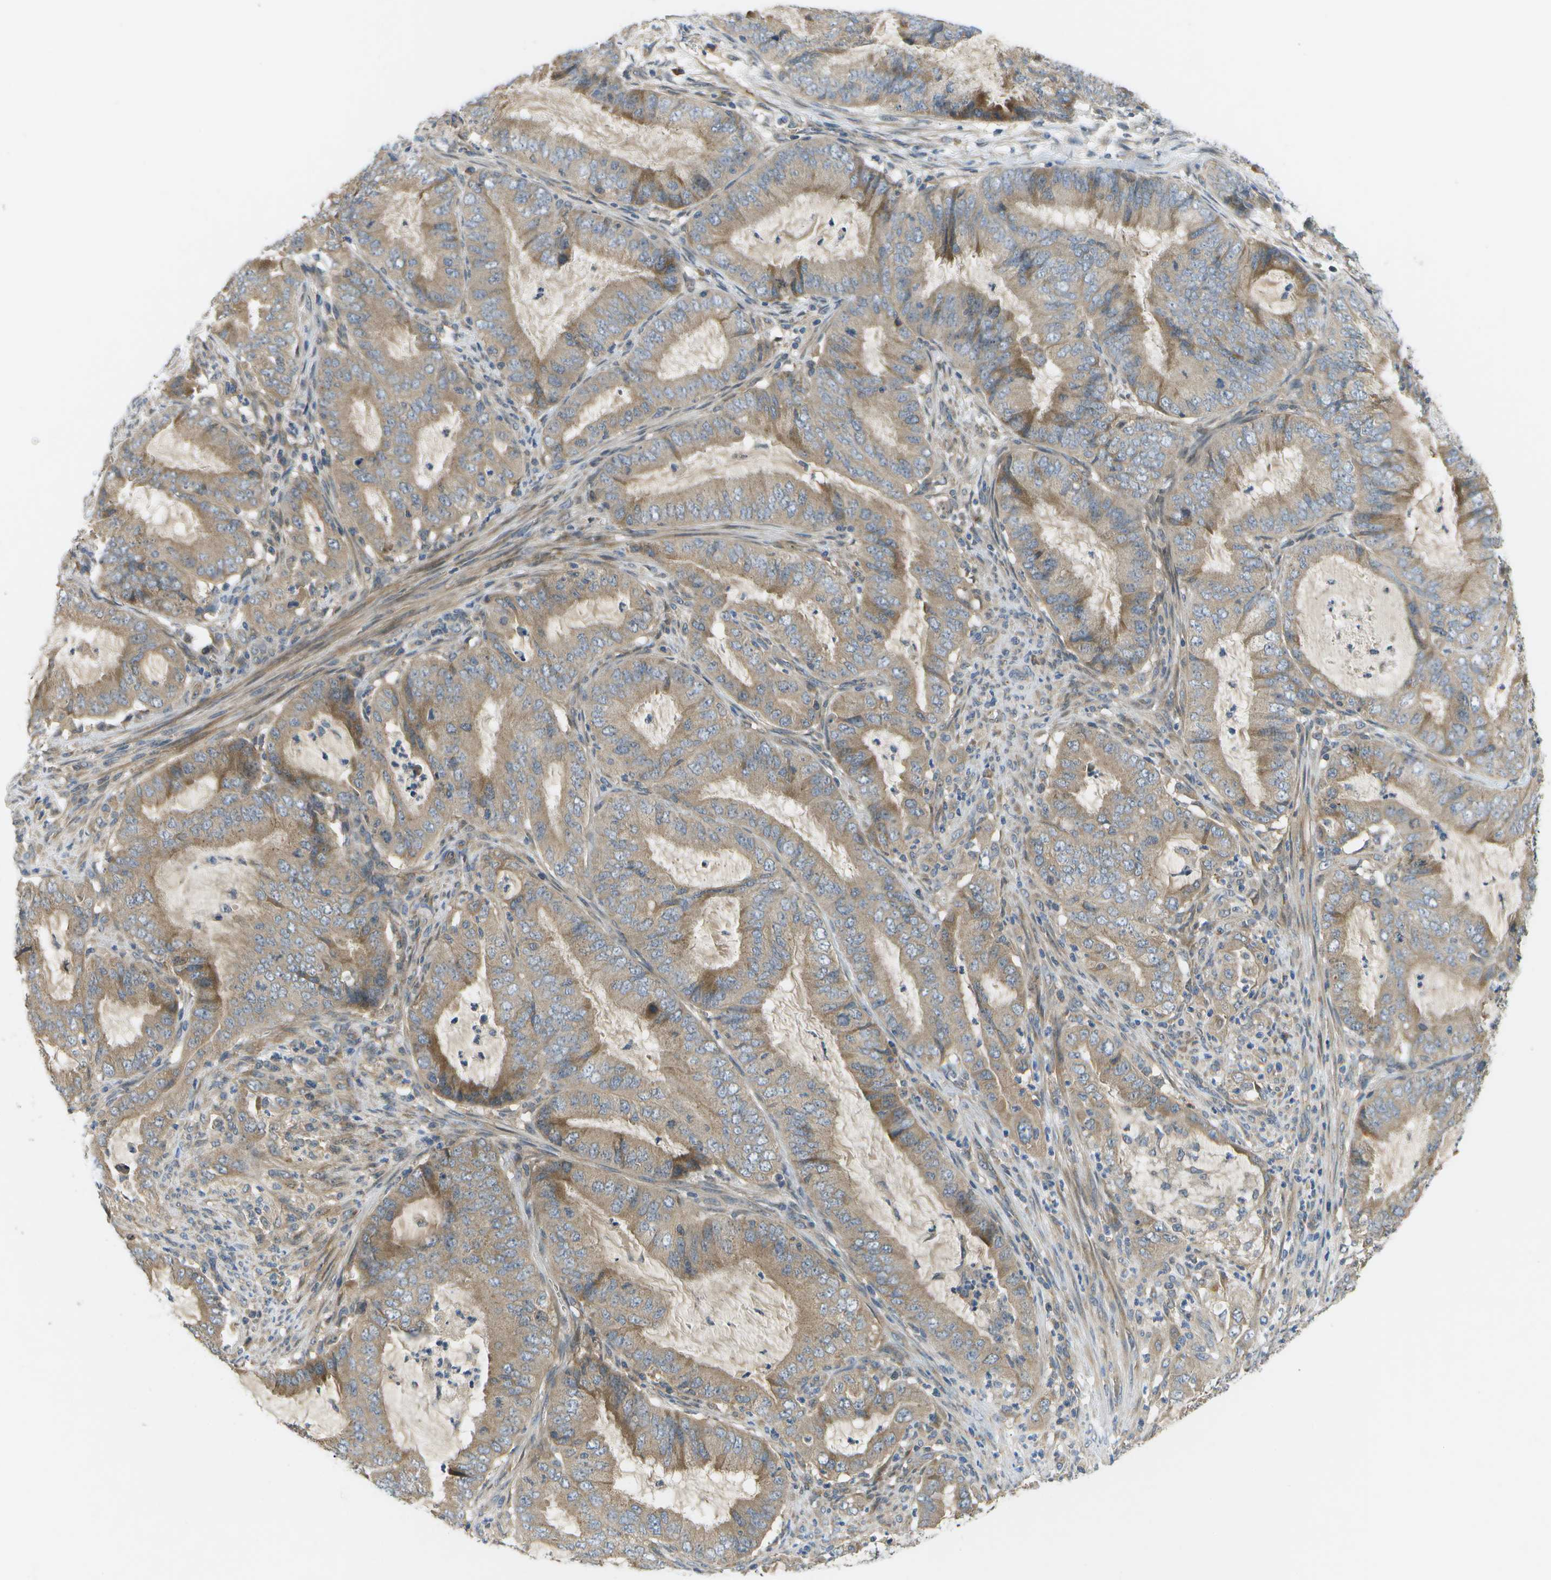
{"staining": {"intensity": "weak", "quantity": ">75%", "location": "cytoplasmic/membranous"}, "tissue": "endometrial cancer", "cell_type": "Tumor cells", "image_type": "cancer", "snomed": [{"axis": "morphology", "description": "Adenocarcinoma, NOS"}, {"axis": "topography", "description": "Endometrium"}], "caption": "Immunohistochemistry (IHC) staining of endometrial adenocarcinoma, which reveals low levels of weak cytoplasmic/membranous expression in about >75% of tumor cells indicating weak cytoplasmic/membranous protein positivity. The staining was performed using DAB (3,3'-diaminobenzidine) (brown) for protein detection and nuclei were counterstained in hematoxylin (blue).", "gene": "SLC25A20", "patient": {"sex": "female", "age": 70}}